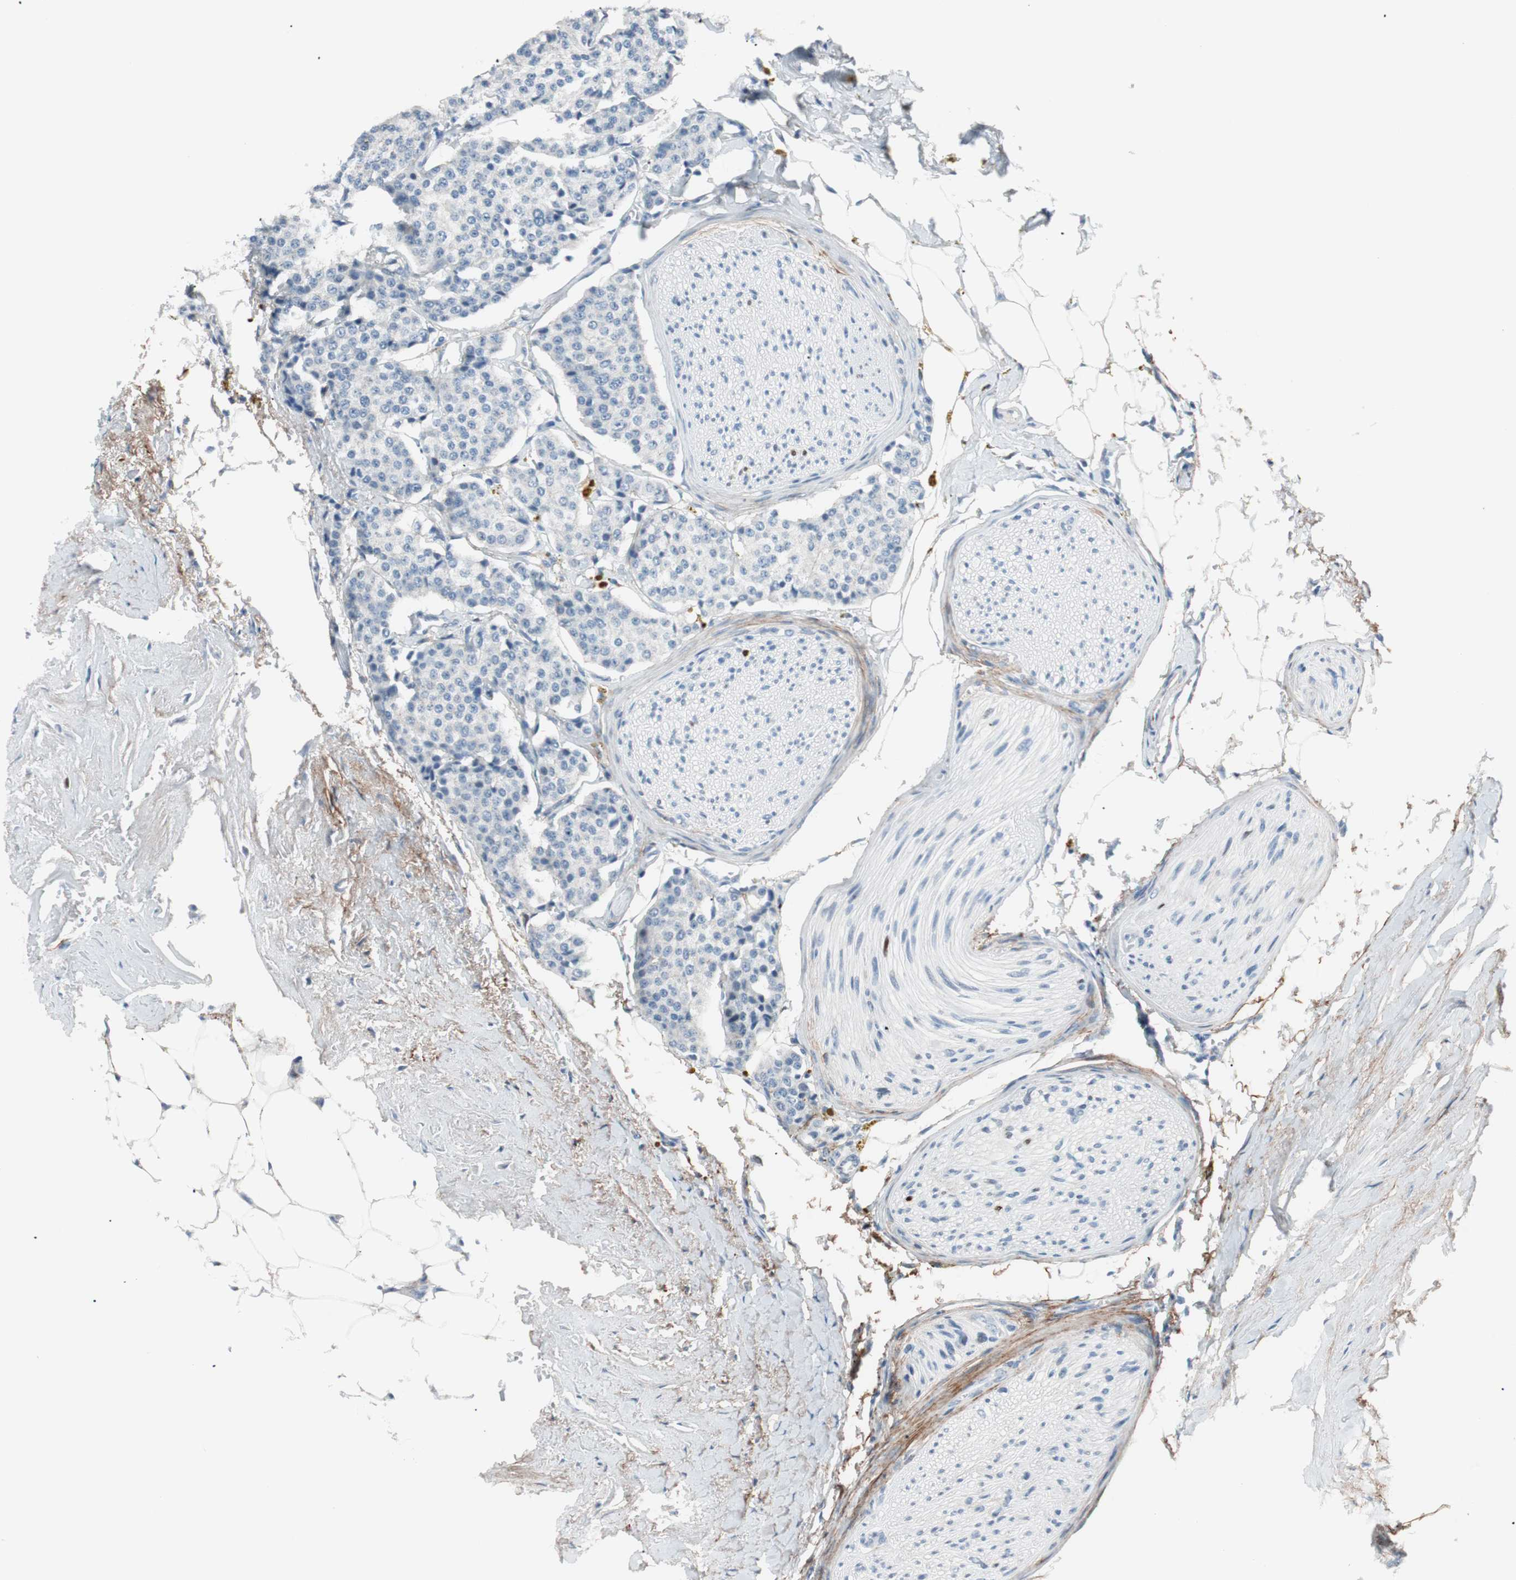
{"staining": {"intensity": "negative", "quantity": "none", "location": "none"}, "tissue": "carcinoid", "cell_type": "Tumor cells", "image_type": "cancer", "snomed": [{"axis": "morphology", "description": "Carcinoid, malignant, NOS"}, {"axis": "topography", "description": "Colon"}], "caption": "This is an immunohistochemistry photomicrograph of carcinoid. There is no expression in tumor cells.", "gene": "FOSL1", "patient": {"sex": "female", "age": 61}}